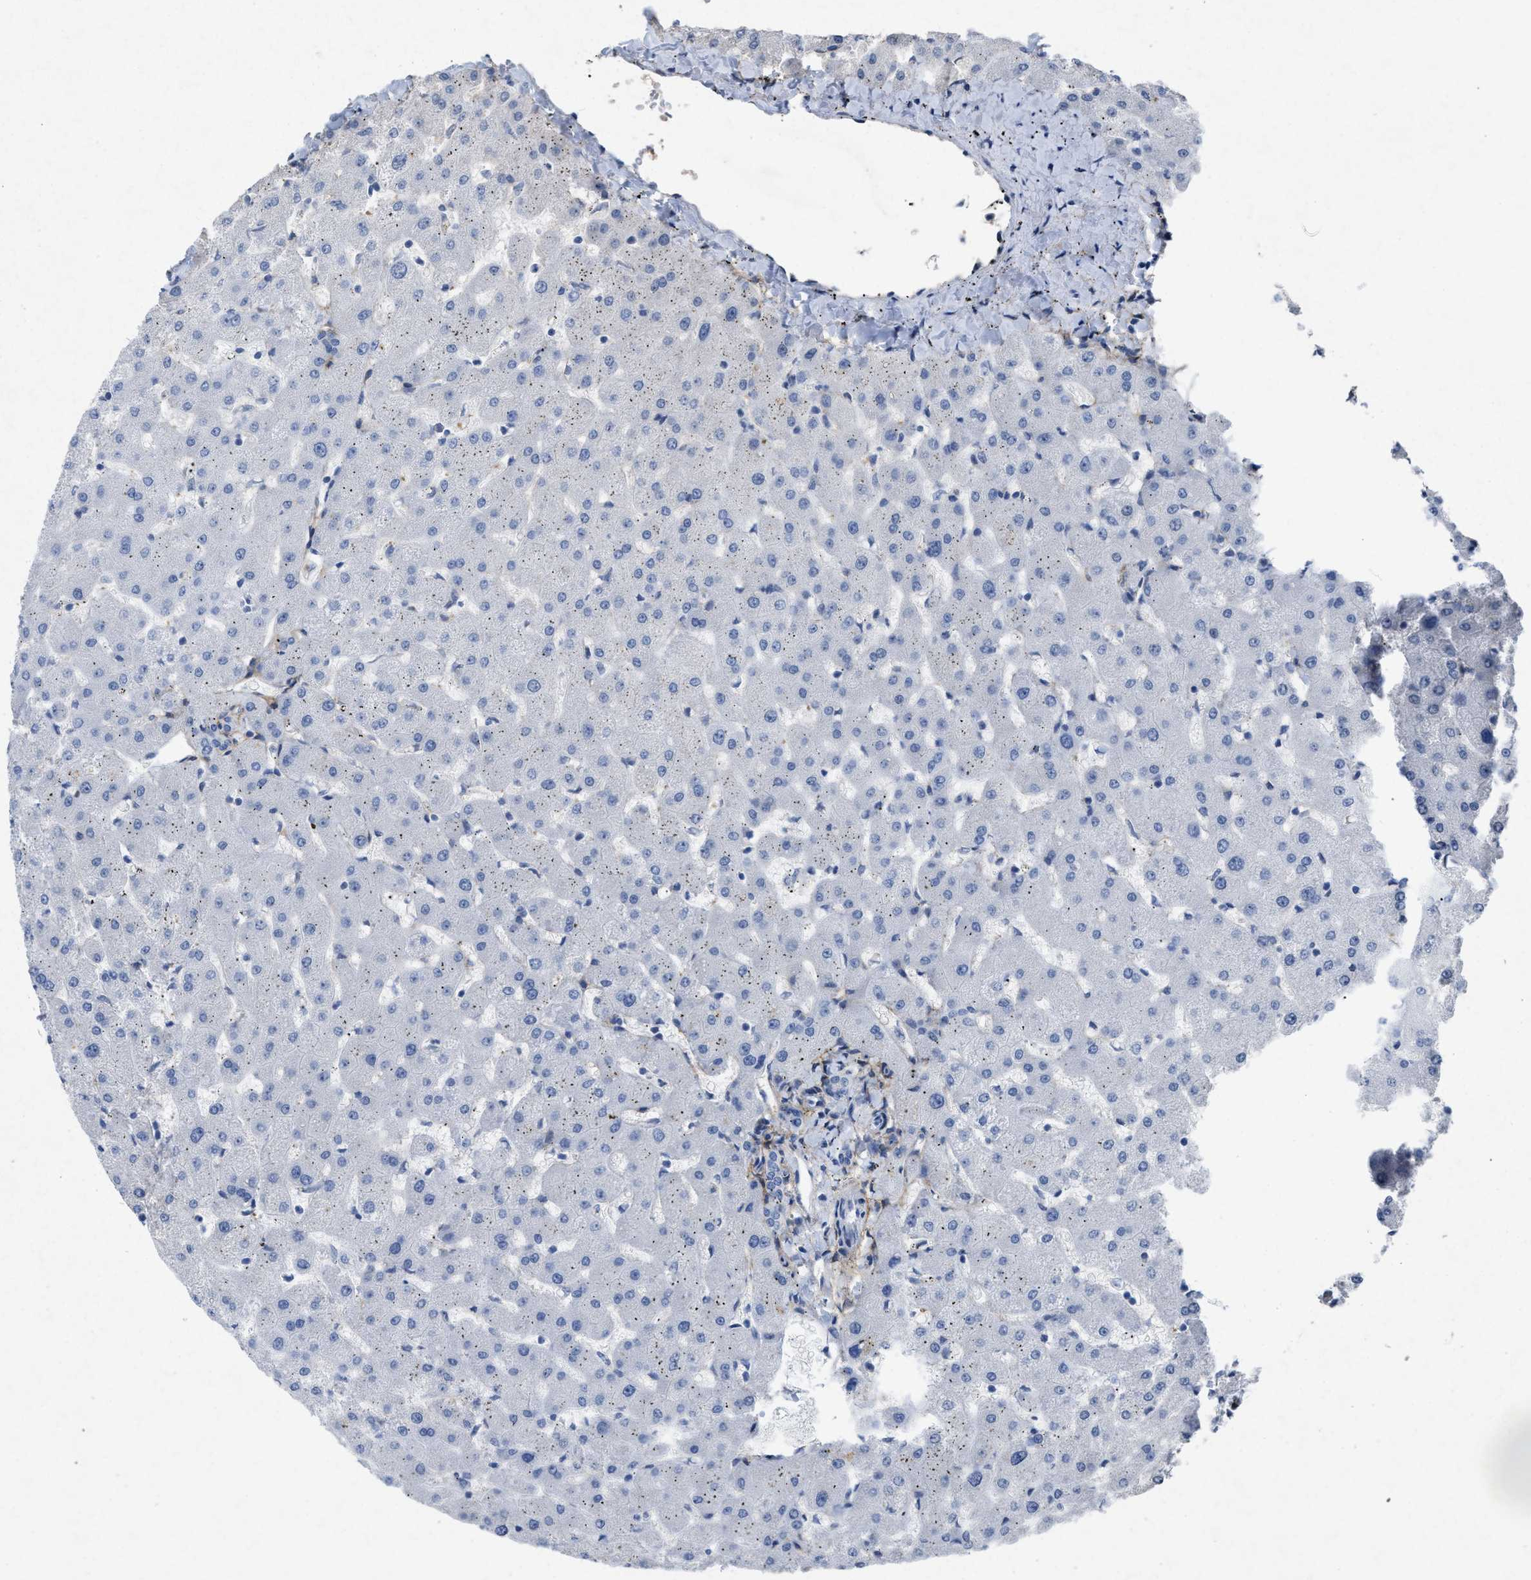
{"staining": {"intensity": "negative", "quantity": "none", "location": "none"}, "tissue": "liver", "cell_type": "Cholangiocytes", "image_type": "normal", "snomed": [{"axis": "morphology", "description": "Normal tissue, NOS"}, {"axis": "topography", "description": "Liver"}], "caption": "Micrograph shows no protein positivity in cholangiocytes of benign liver. The staining was performed using DAB to visualize the protein expression in brown, while the nuclei were stained in blue with hematoxylin (Magnification: 20x).", "gene": "PDGFRA", "patient": {"sex": "female", "age": 63}}